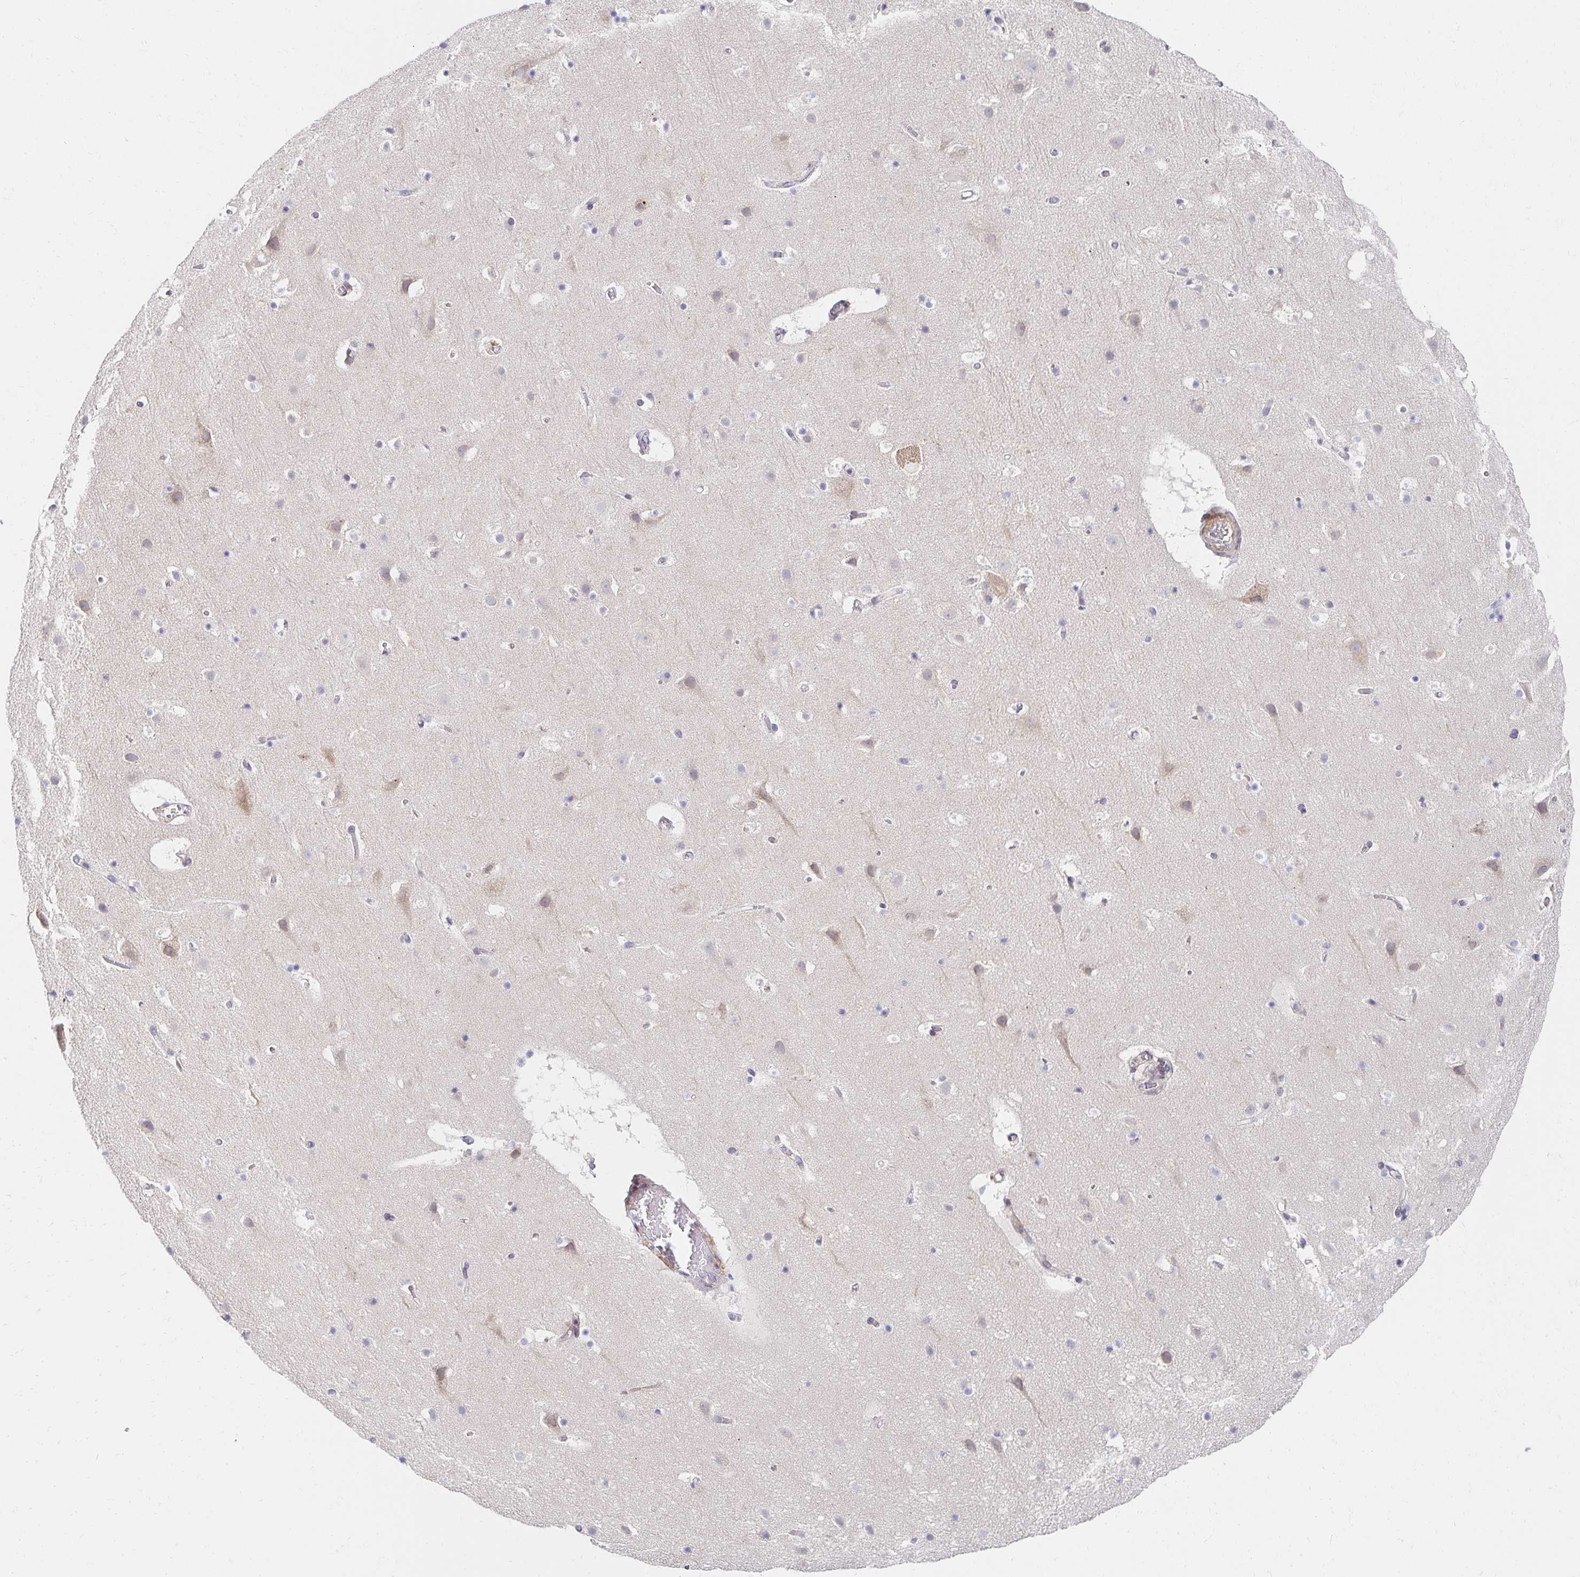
{"staining": {"intensity": "negative", "quantity": "none", "location": "none"}, "tissue": "cerebral cortex", "cell_type": "Endothelial cells", "image_type": "normal", "snomed": [{"axis": "morphology", "description": "Normal tissue, NOS"}, {"axis": "topography", "description": "Cerebral cortex"}], "caption": "Immunohistochemistry (IHC) of benign human cerebral cortex exhibits no positivity in endothelial cells. The staining is performed using DAB brown chromogen with nuclei counter-stained in using hematoxylin.", "gene": "AKAP14", "patient": {"sex": "female", "age": 42}}